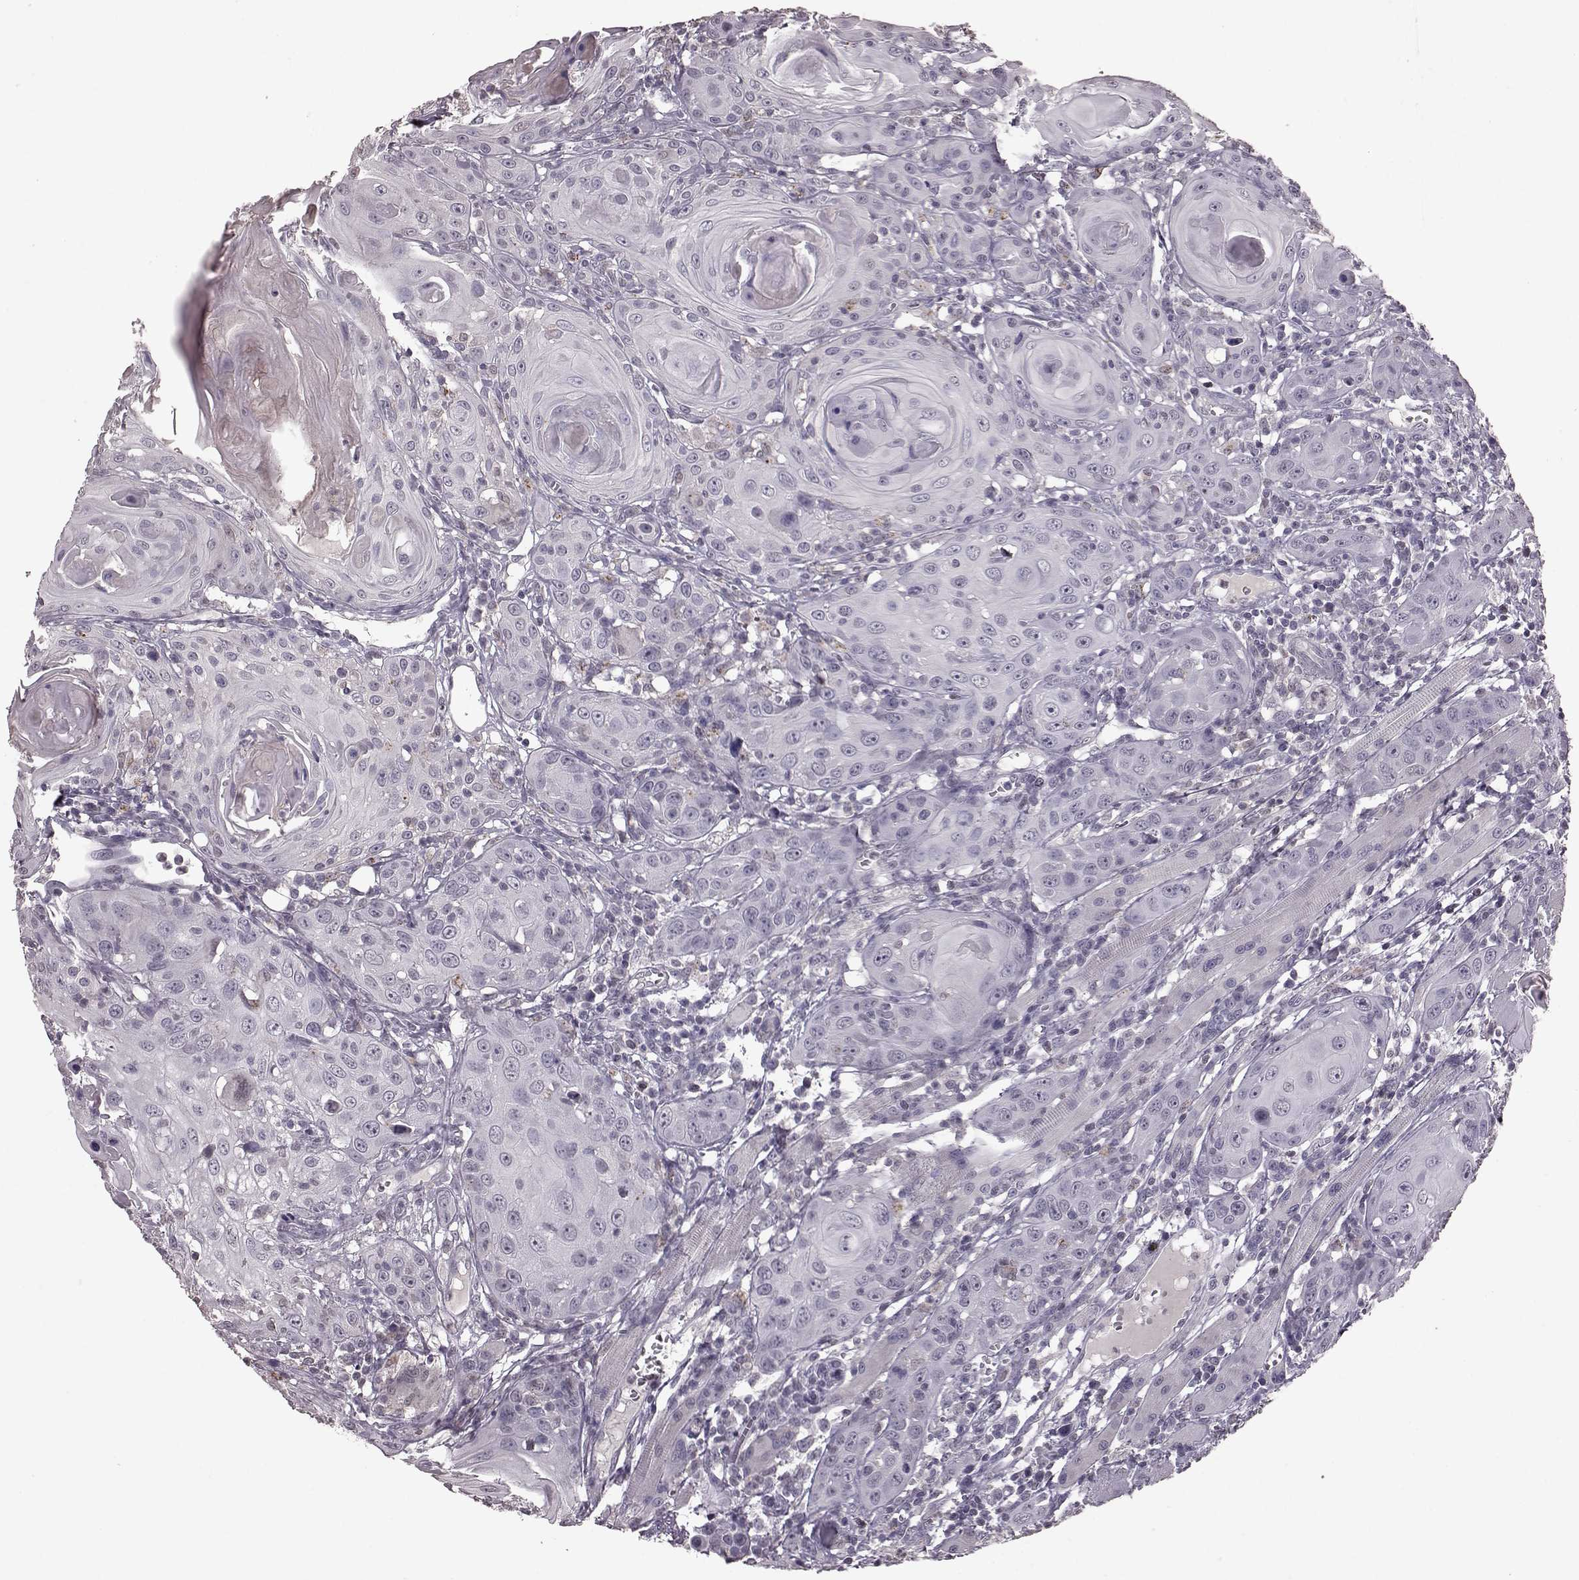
{"staining": {"intensity": "negative", "quantity": "none", "location": "none"}, "tissue": "head and neck cancer", "cell_type": "Tumor cells", "image_type": "cancer", "snomed": [{"axis": "morphology", "description": "Squamous cell carcinoma, NOS"}, {"axis": "topography", "description": "Head-Neck"}], "caption": "A photomicrograph of head and neck cancer stained for a protein exhibits no brown staining in tumor cells. (DAB immunohistochemistry visualized using brightfield microscopy, high magnification).", "gene": "TSKS", "patient": {"sex": "female", "age": 80}}